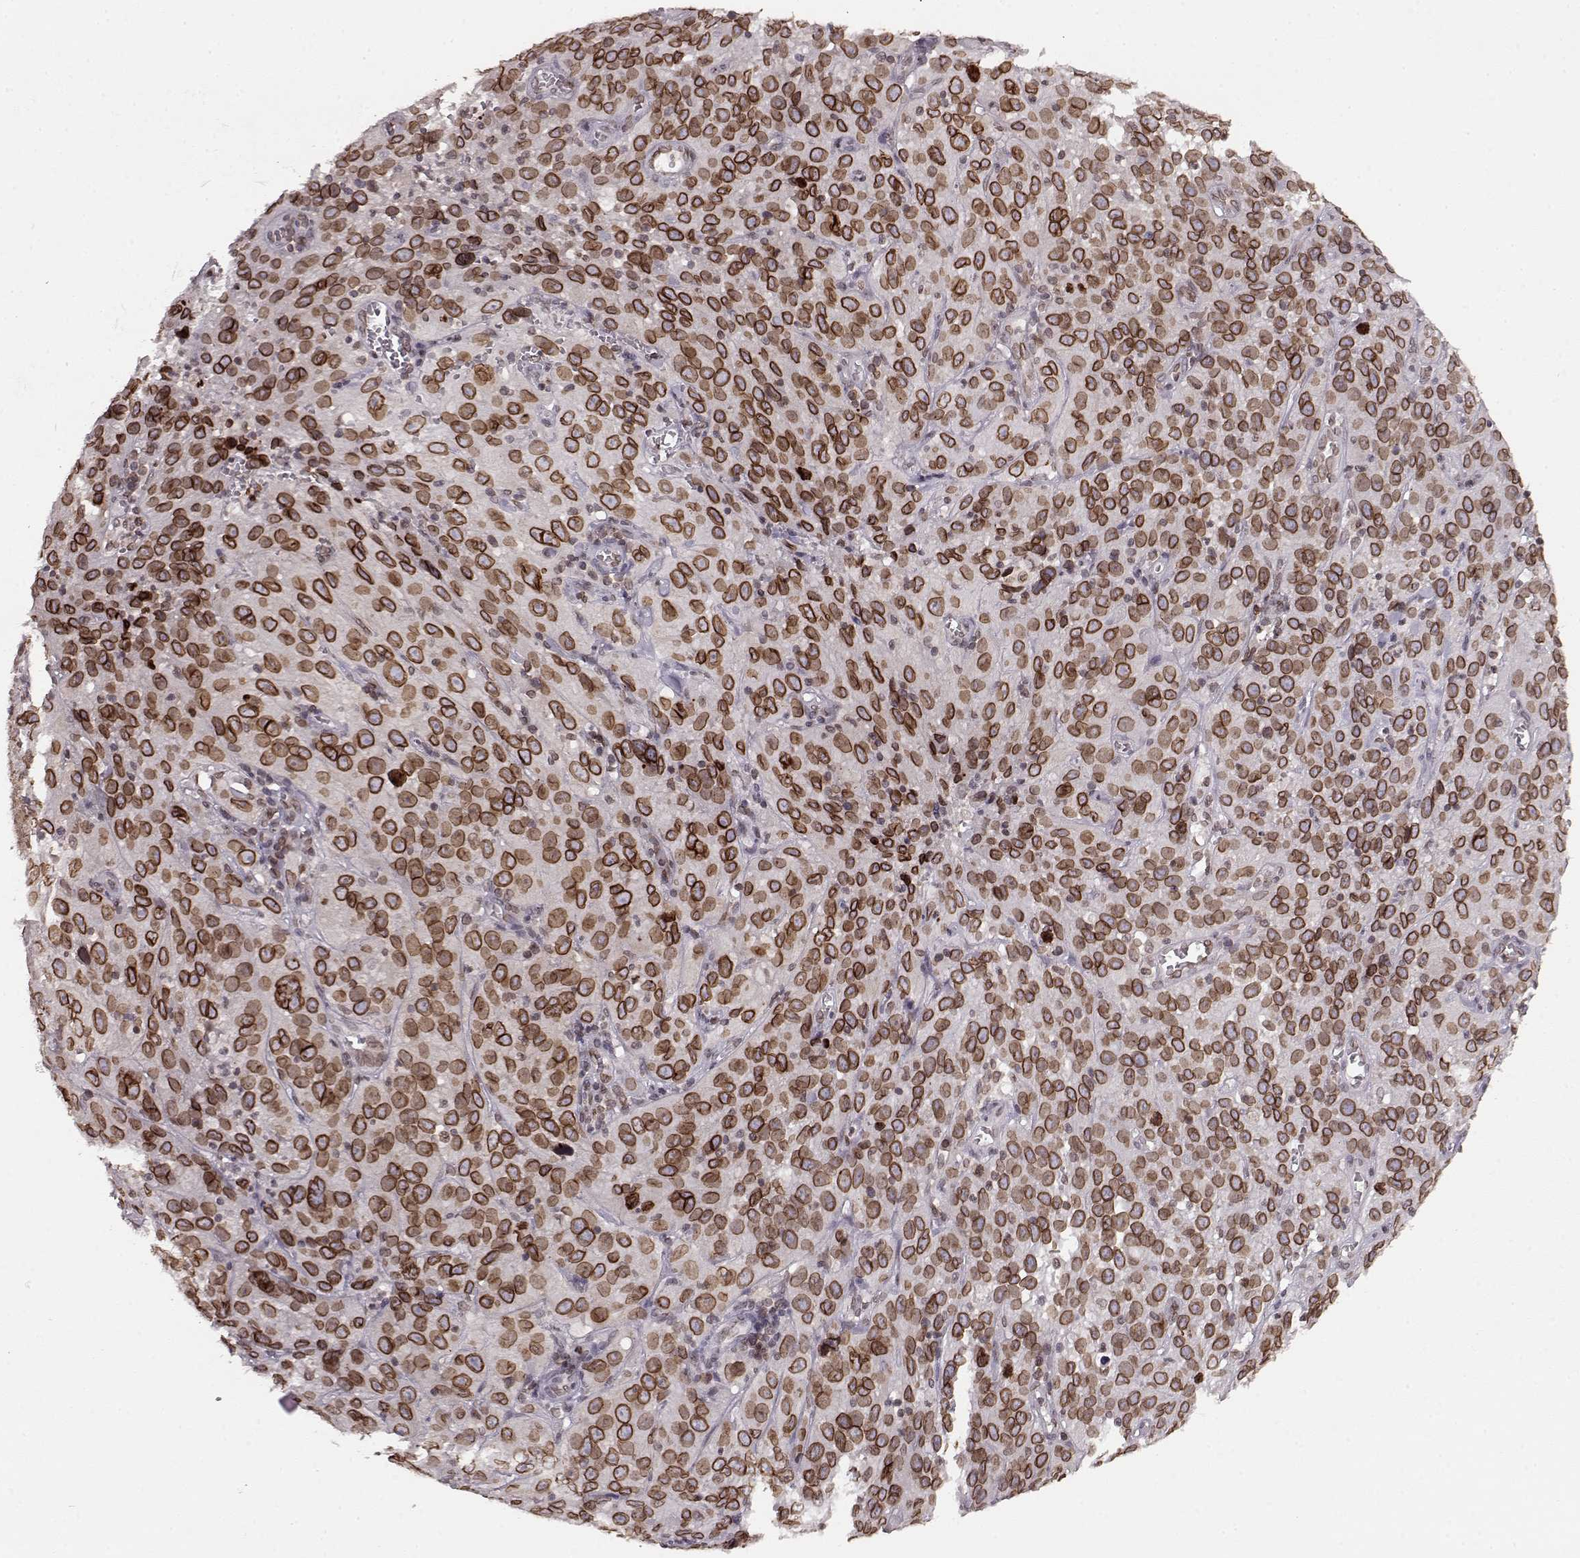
{"staining": {"intensity": "strong", "quantity": ">75%", "location": "cytoplasmic/membranous,nuclear"}, "tissue": "cervical cancer", "cell_type": "Tumor cells", "image_type": "cancer", "snomed": [{"axis": "morphology", "description": "Squamous cell carcinoma, NOS"}, {"axis": "topography", "description": "Cervix"}], "caption": "About >75% of tumor cells in cervical squamous cell carcinoma show strong cytoplasmic/membranous and nuclear protein expression as visualized by brown immunohistochemical staining.", "gene": "DCAF12", "patient": {"sex": "female", "age": 32}}